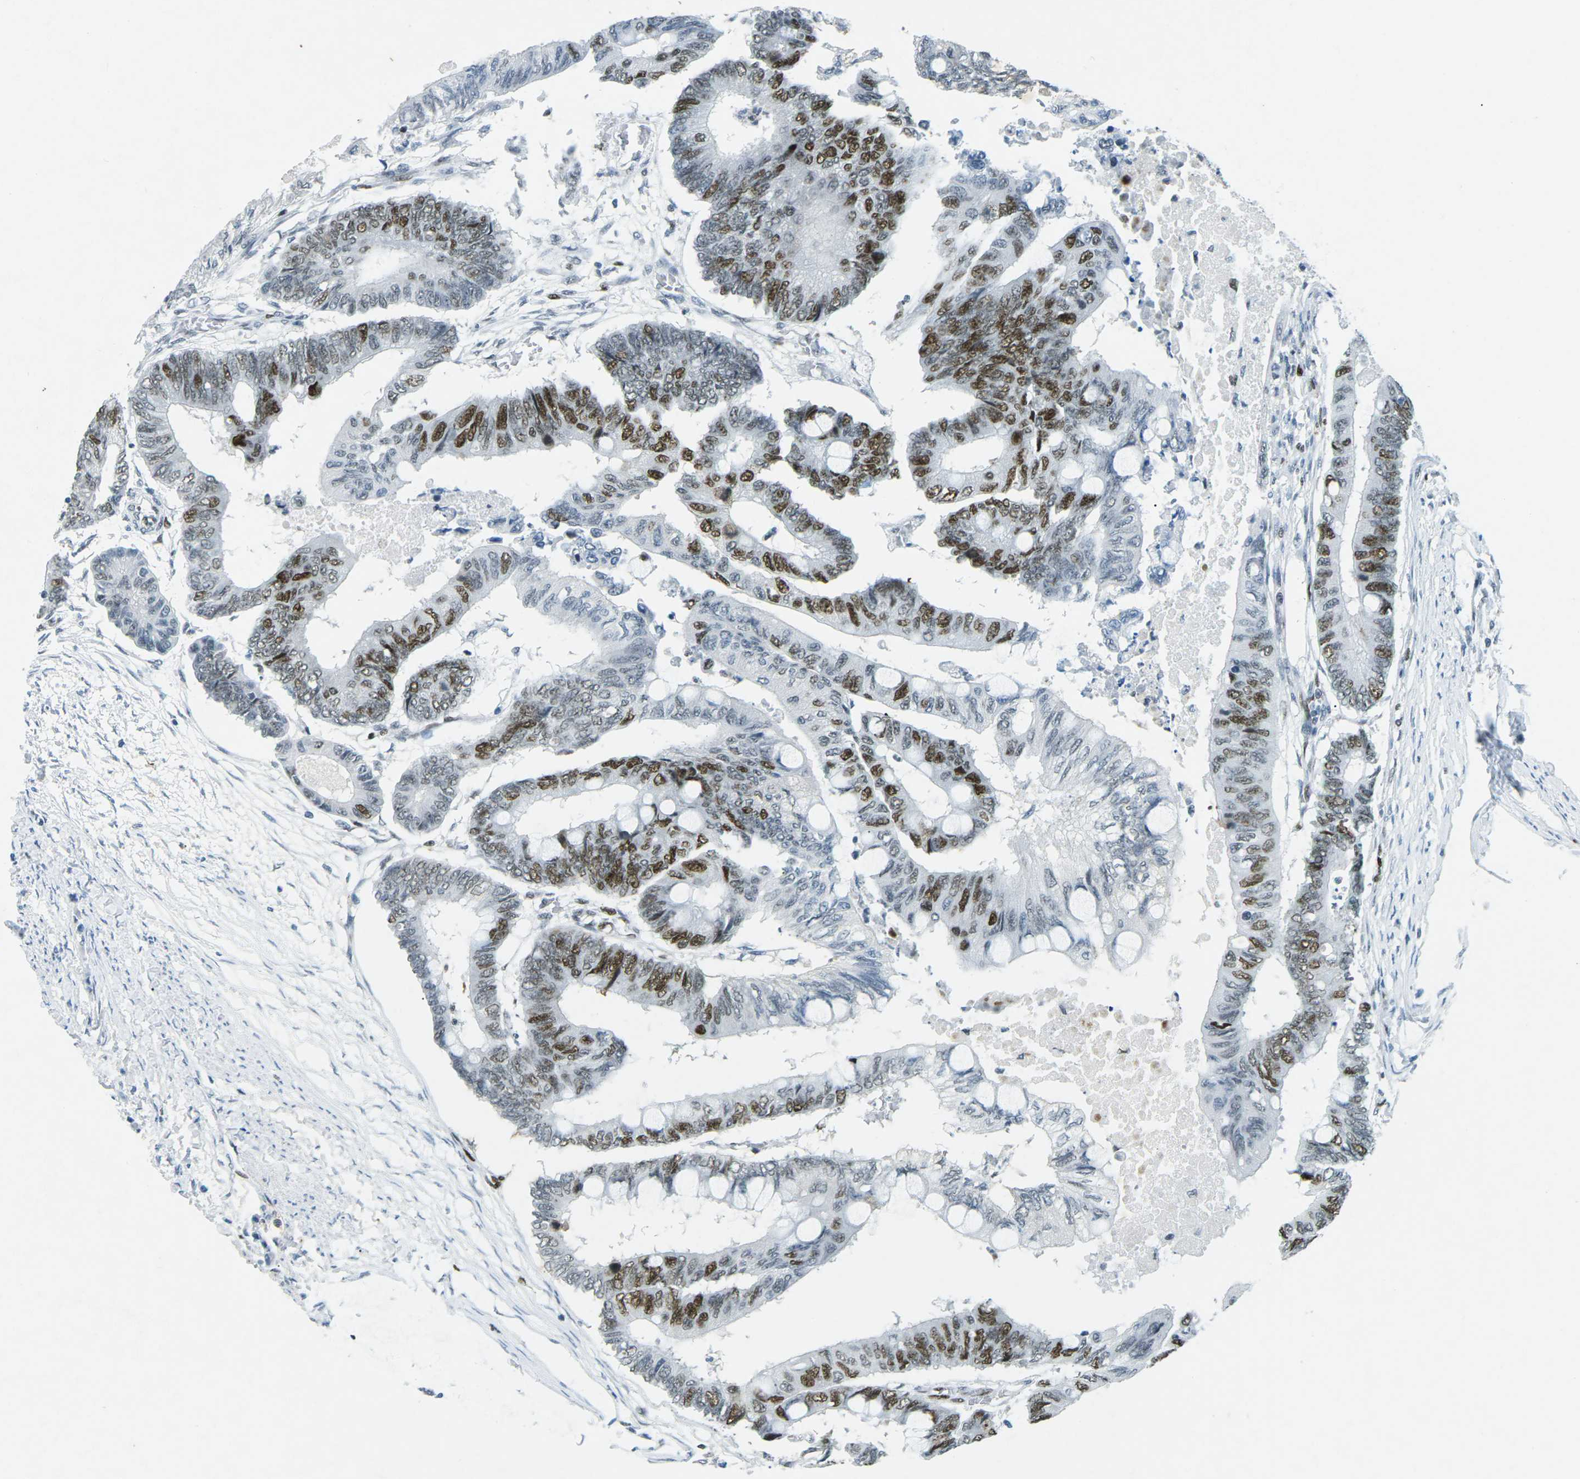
{"staining": {"intensity": "moderate", "quantity": ">75%", "location": "nuclear"}, "tissue": "colorectal cancer", "cell_type": "Tumor cells", "image_type": "cancer", "snomed": [{"axis": "morphology", "description": "Normal tissue, NOS"}, {"axis": "morphology", "description": "Adenocarcinoma, NOS"}, {"axis": "topography", "description": "Rectum"}, {"axis": "topography", "description": "Peripheral nerve tissue"}], "caption": "Protein expression analysis of human colorectal cancer (adenocarcinoma) reveals moderate nuclear staining in approximately >75% of tumor cells.", "gene": "RB1", "patient": {"sex": "male", "age": 92}}